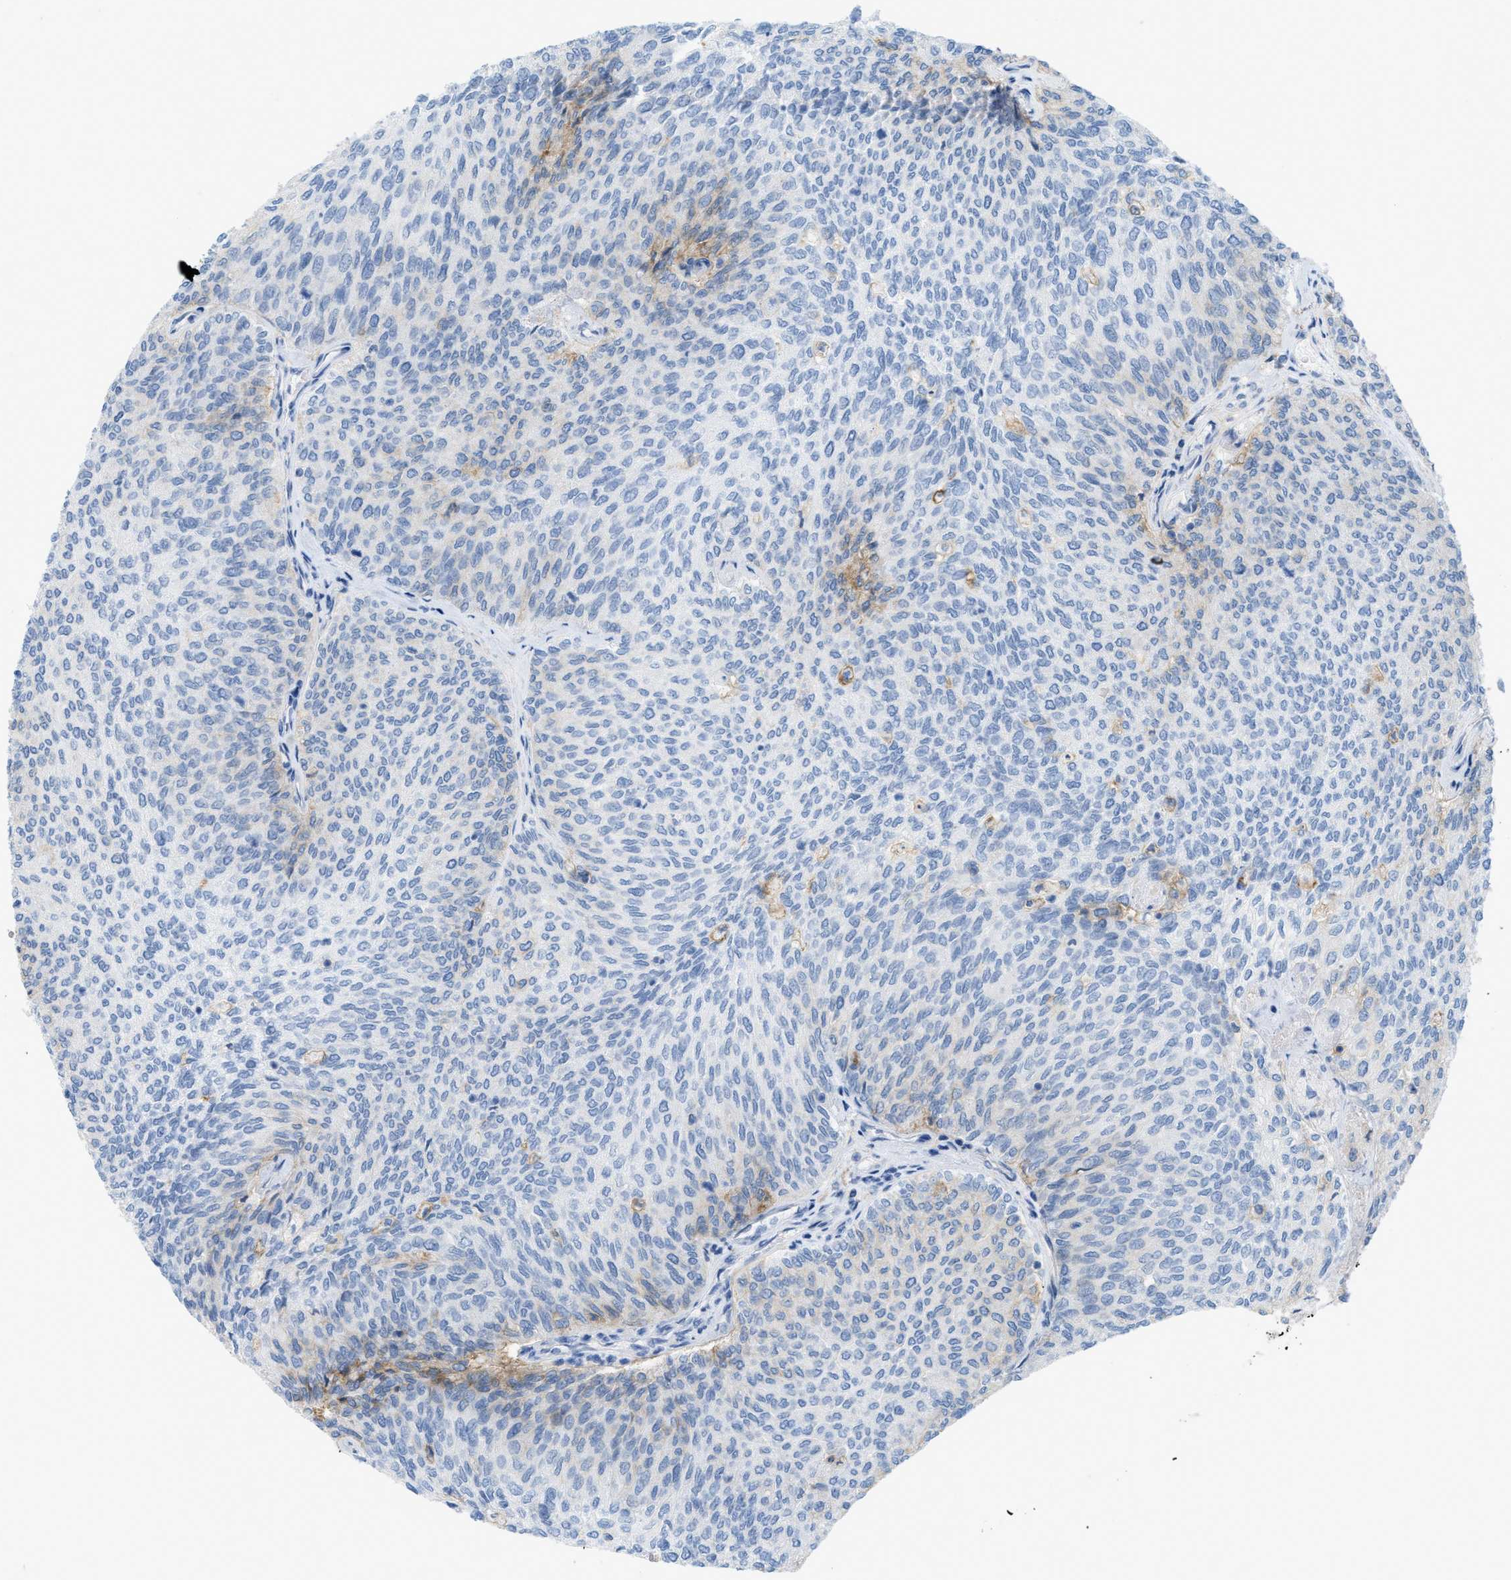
{"staining": {"intensity": "negative", "quantity": "none", "location": "none"}, "tissue": "urothelial cancer", "cell_type": "Tumor cells", "image_type": "cancer", "snomed": [{"axis": "morphology", "description": "Urothelial carcinoma, Low grade"}, {"axis": "topography", "description": "Urinary bladder"}], "caption": "Urothelial carcinoma (low-grade) was stained to show a protein in brown. There is no significant expression in tumor cells.", "gene": "SLC3A2", "patient": {"sex": "female", "age": 79}}